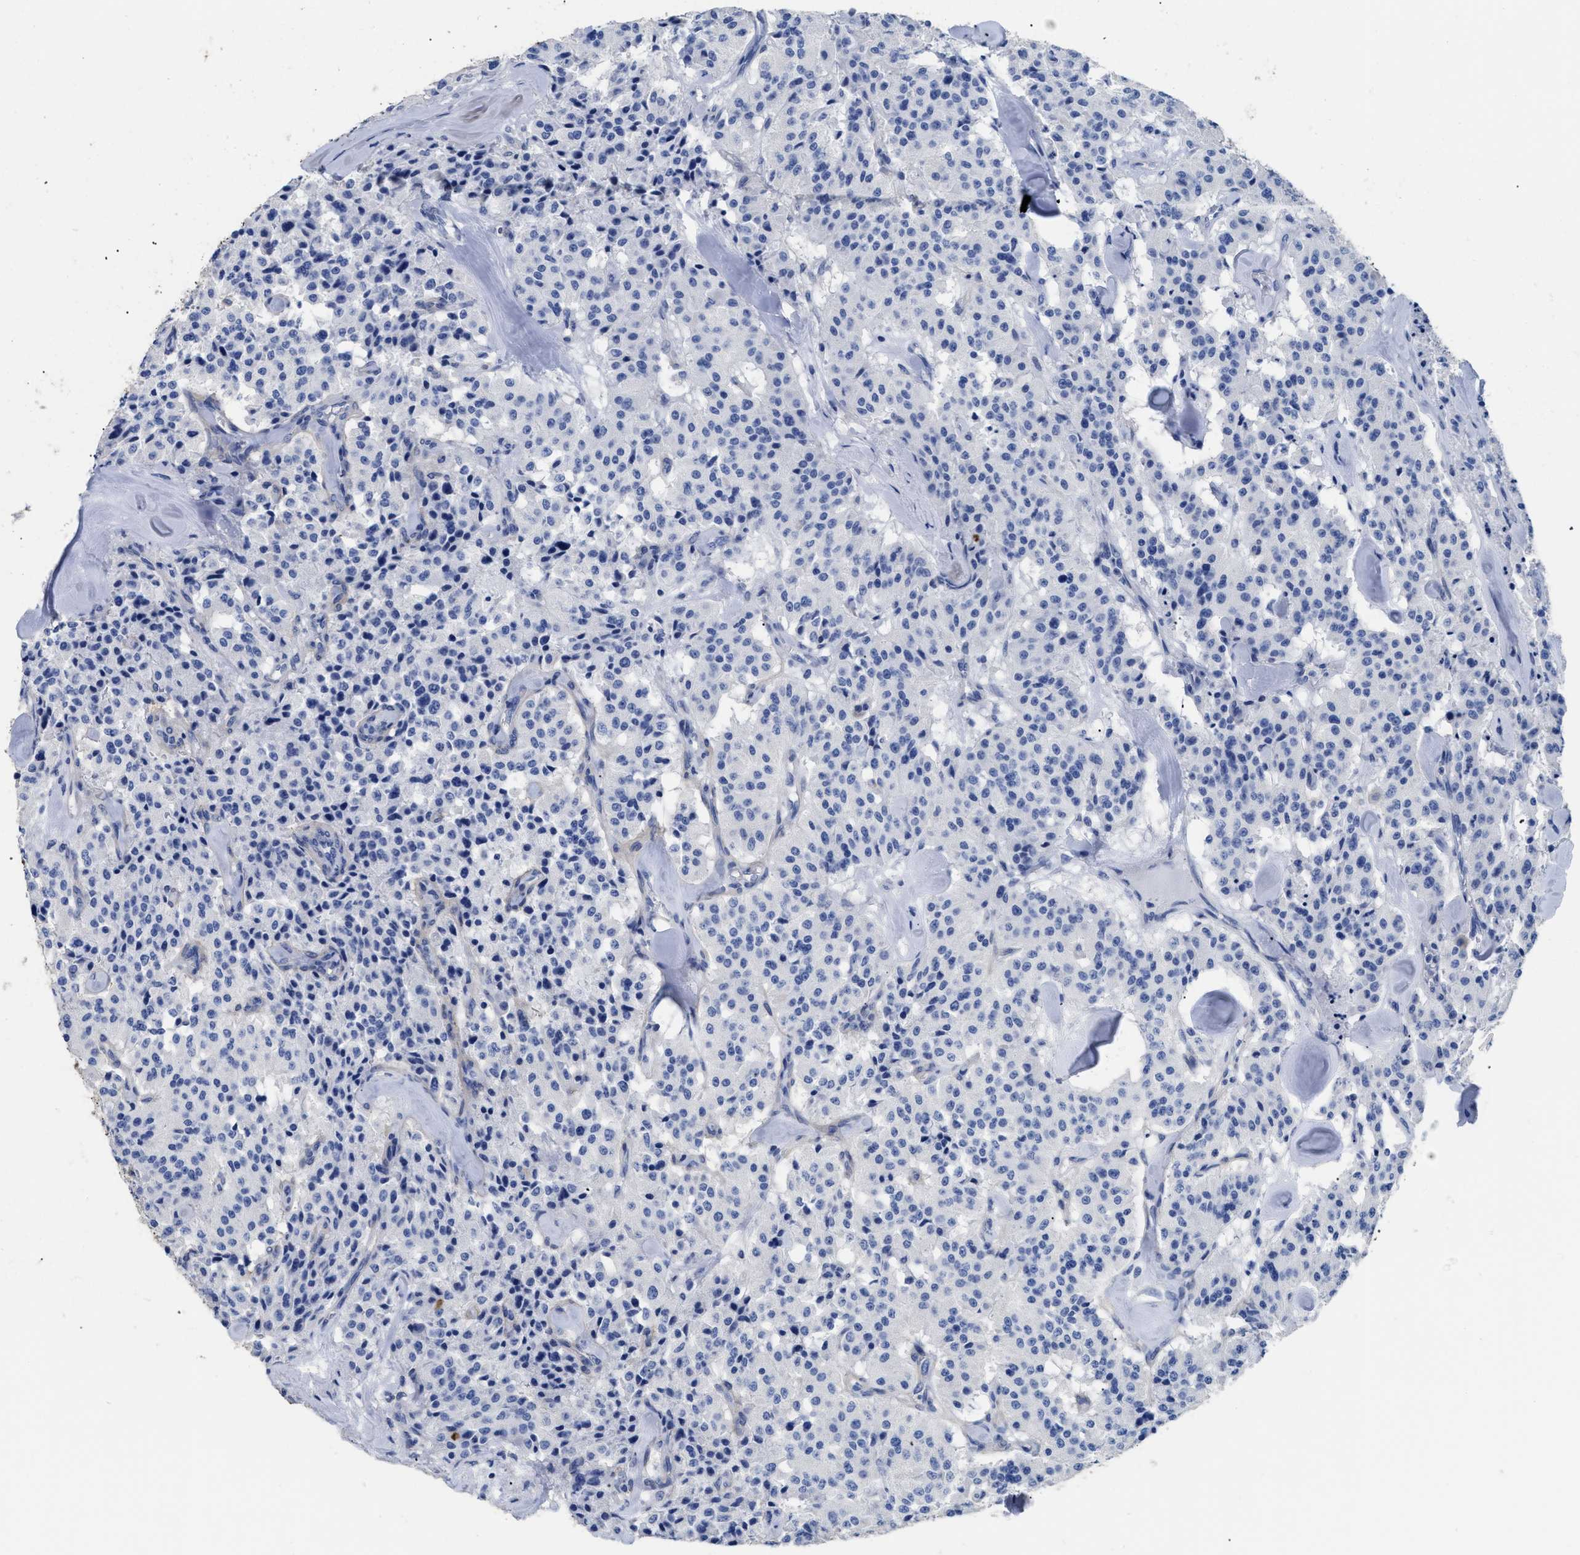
{"staining": {"intensity": "negative", "quantity": "none", "location": "none"}, "tissue": "carcinoid", "cell_type": "Tumor cells", "image_type": "cancer", "snomed": [{"axis": "morphology", "description": "Carcinoid, malignant, NOS"}, {"axis": "topography", "description": "Lung"}], "caption": "This is an immunohistochemistry (IHC) image of human carcinoid. There is no expression in tumor cells.", "gene": "DLC1", "patient": {"sex": "male", "age": 30}}